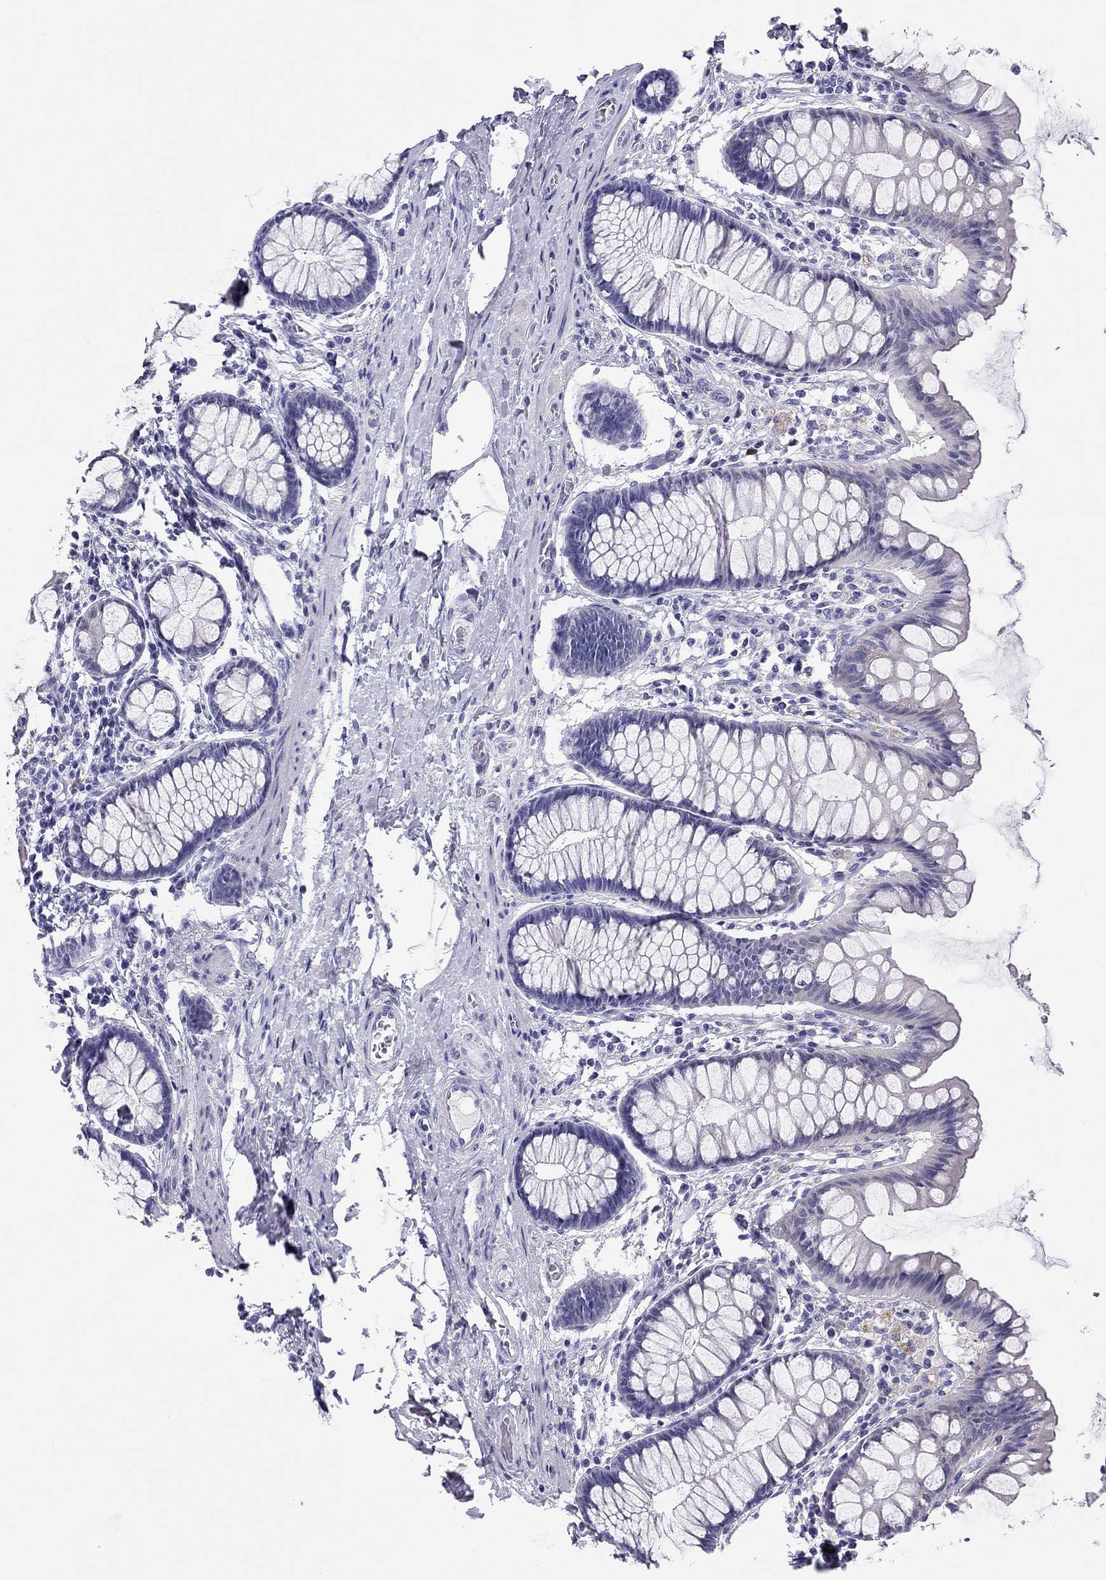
{"staining": {"intensity": "negative", "quantity": "none", "location": "none"}, "tissue": "colon", "cell_type": "Endothelial cells", "image_type": "normal", "snomed": [{"axis": "morphology", "description": "Normal tissue, NOS"}, {"axis": "topography", "description": "Colon"}], "caption": "Histopathology image shows no significant protein expression in endothelial cells of normal colon.", "gene": "LRIT2", "patient": {"sex": "female", "age": 65}}